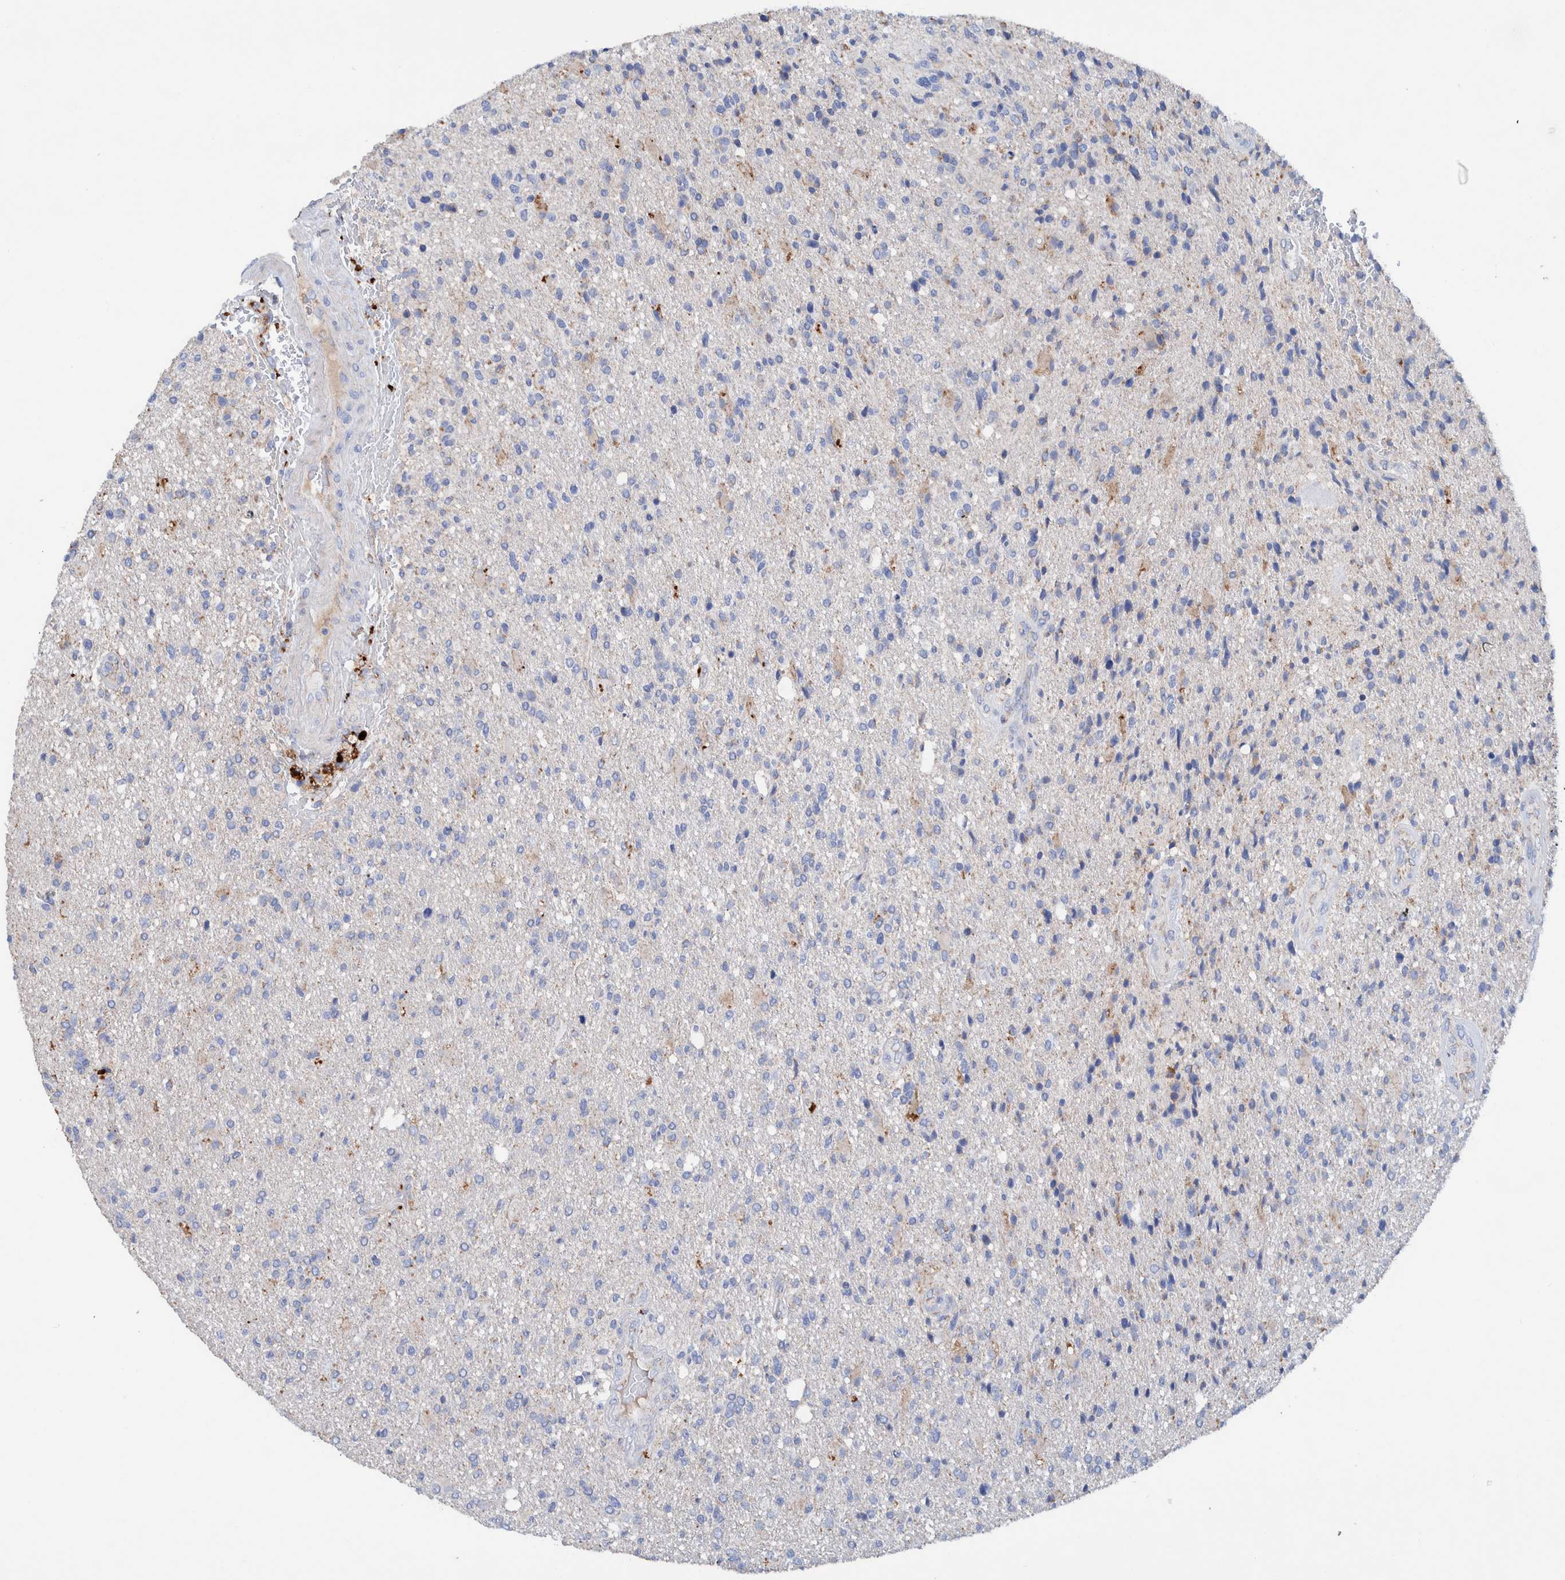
{"staining": {"intensity": "weak", "quantity": "<25%", "location": "cytoplasmic/membranous"}, "tissue": "glioma", "cell_type": "Tumor cells", "image_type": "cancer", "snomed": [{"axis": "morphology", "description": "Glioma, malignant, High grade"}, {"axis": "topography", "description": "Brain"}], "caption": "Glioma was stained to show a protein in brown. There is no significant positivity in tumor cells.", "gene": "DECR1", "patient": {"sex": "male", "age": 72}}